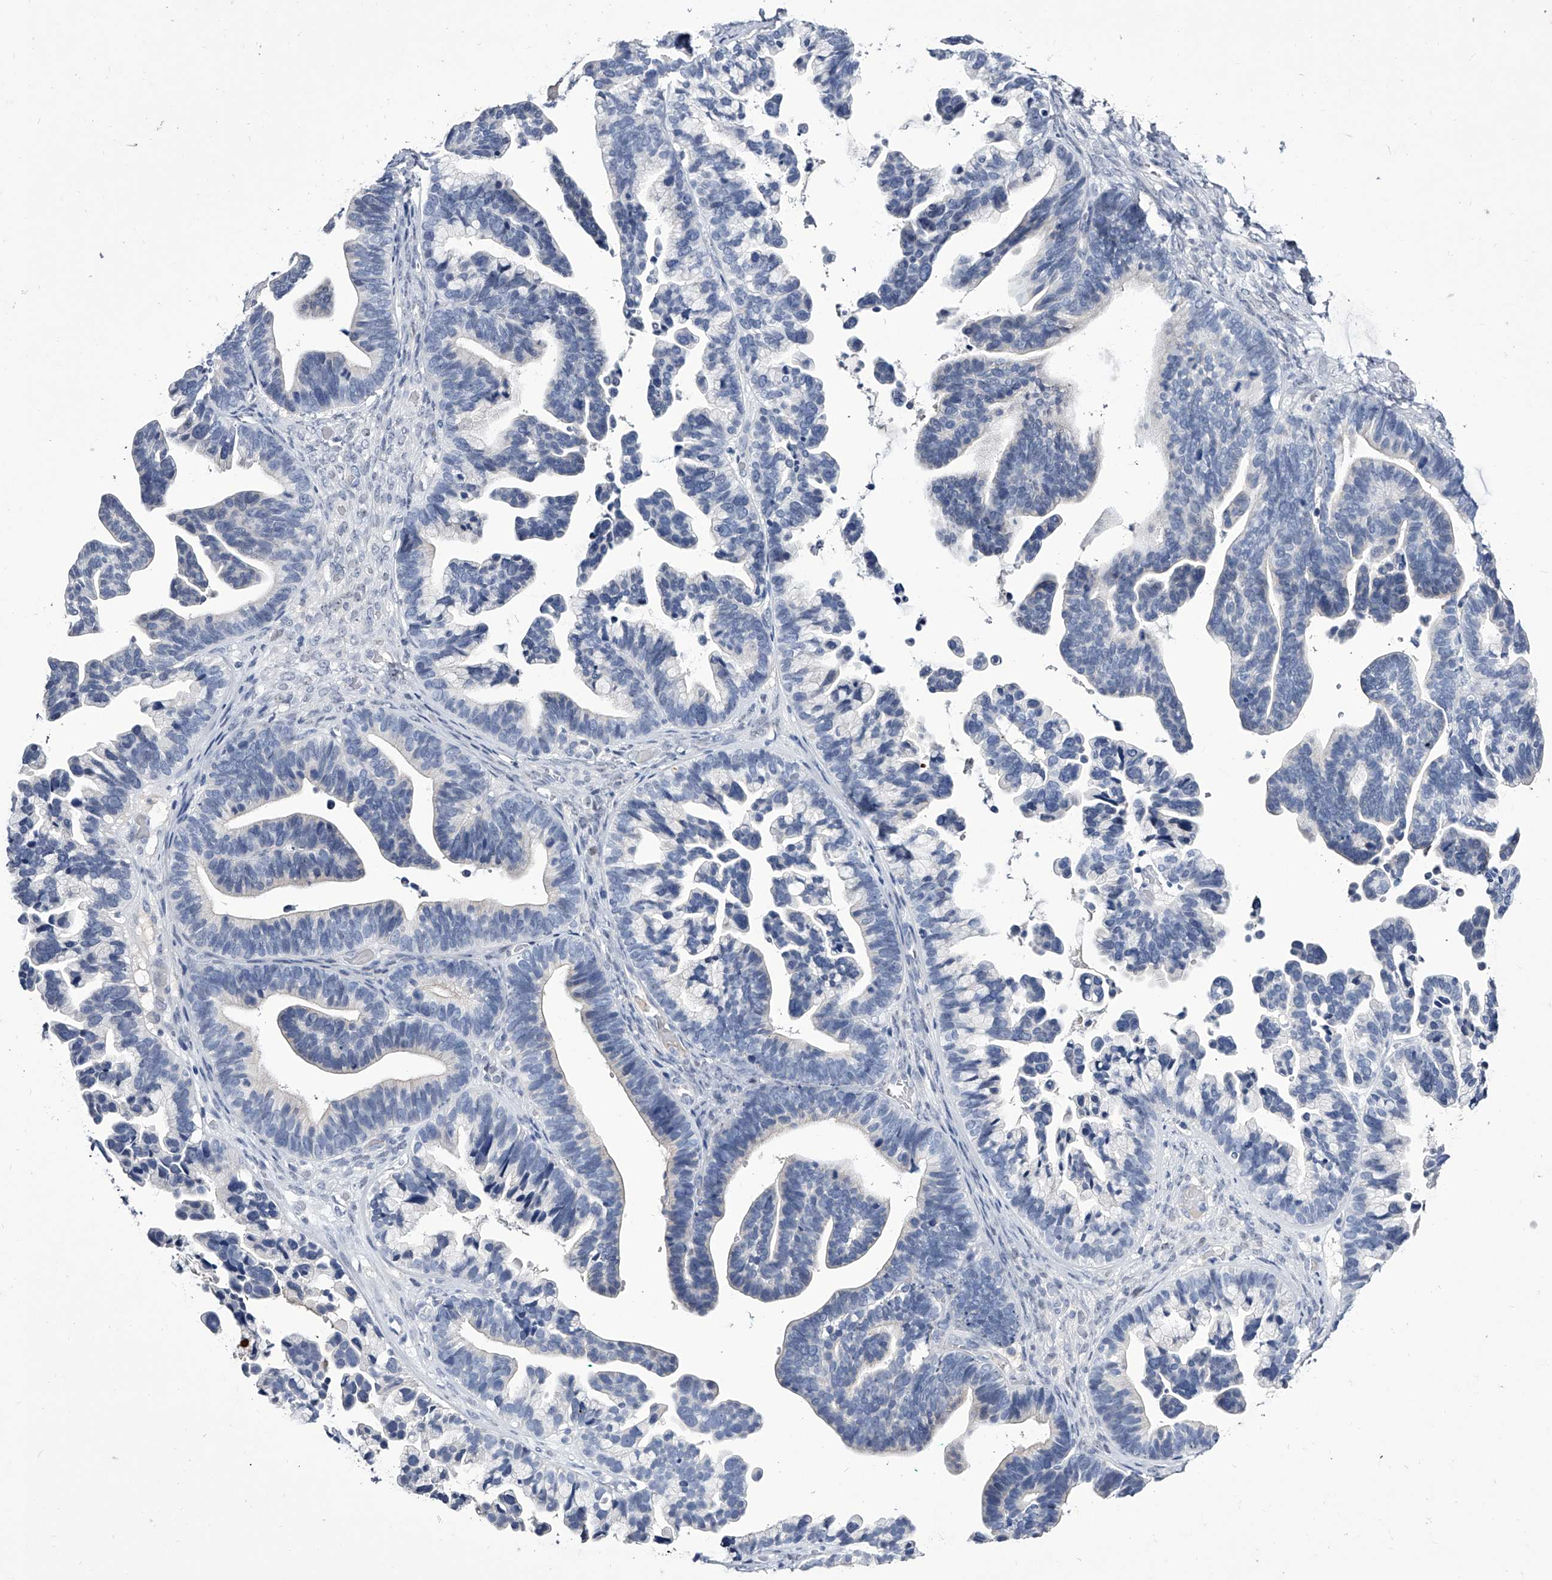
{"staining": {"intensity": "negative", "quantity": "none", "location": "none"}, "tissue": "ovarian cancer", "cell_type": "Tumor cells", "image_type": "cancer", "snomed": [{"axis": "morphology", "description": "Cystadenocarcinoma, serous, NOS"}, {"axis": "topography", "description": "Ovary"}], "caption": "The histopathology image shows no staining of tumor cells in ovarian serous cystadenocarcinoma. The staining was performed using DAB to visualize the protein expression in brown, while the nuclei were stained in blue with hematoxylin (Magnification: 20x).", "gene": "CRISP2", "patient": {"sex": "female", "age": 56}}